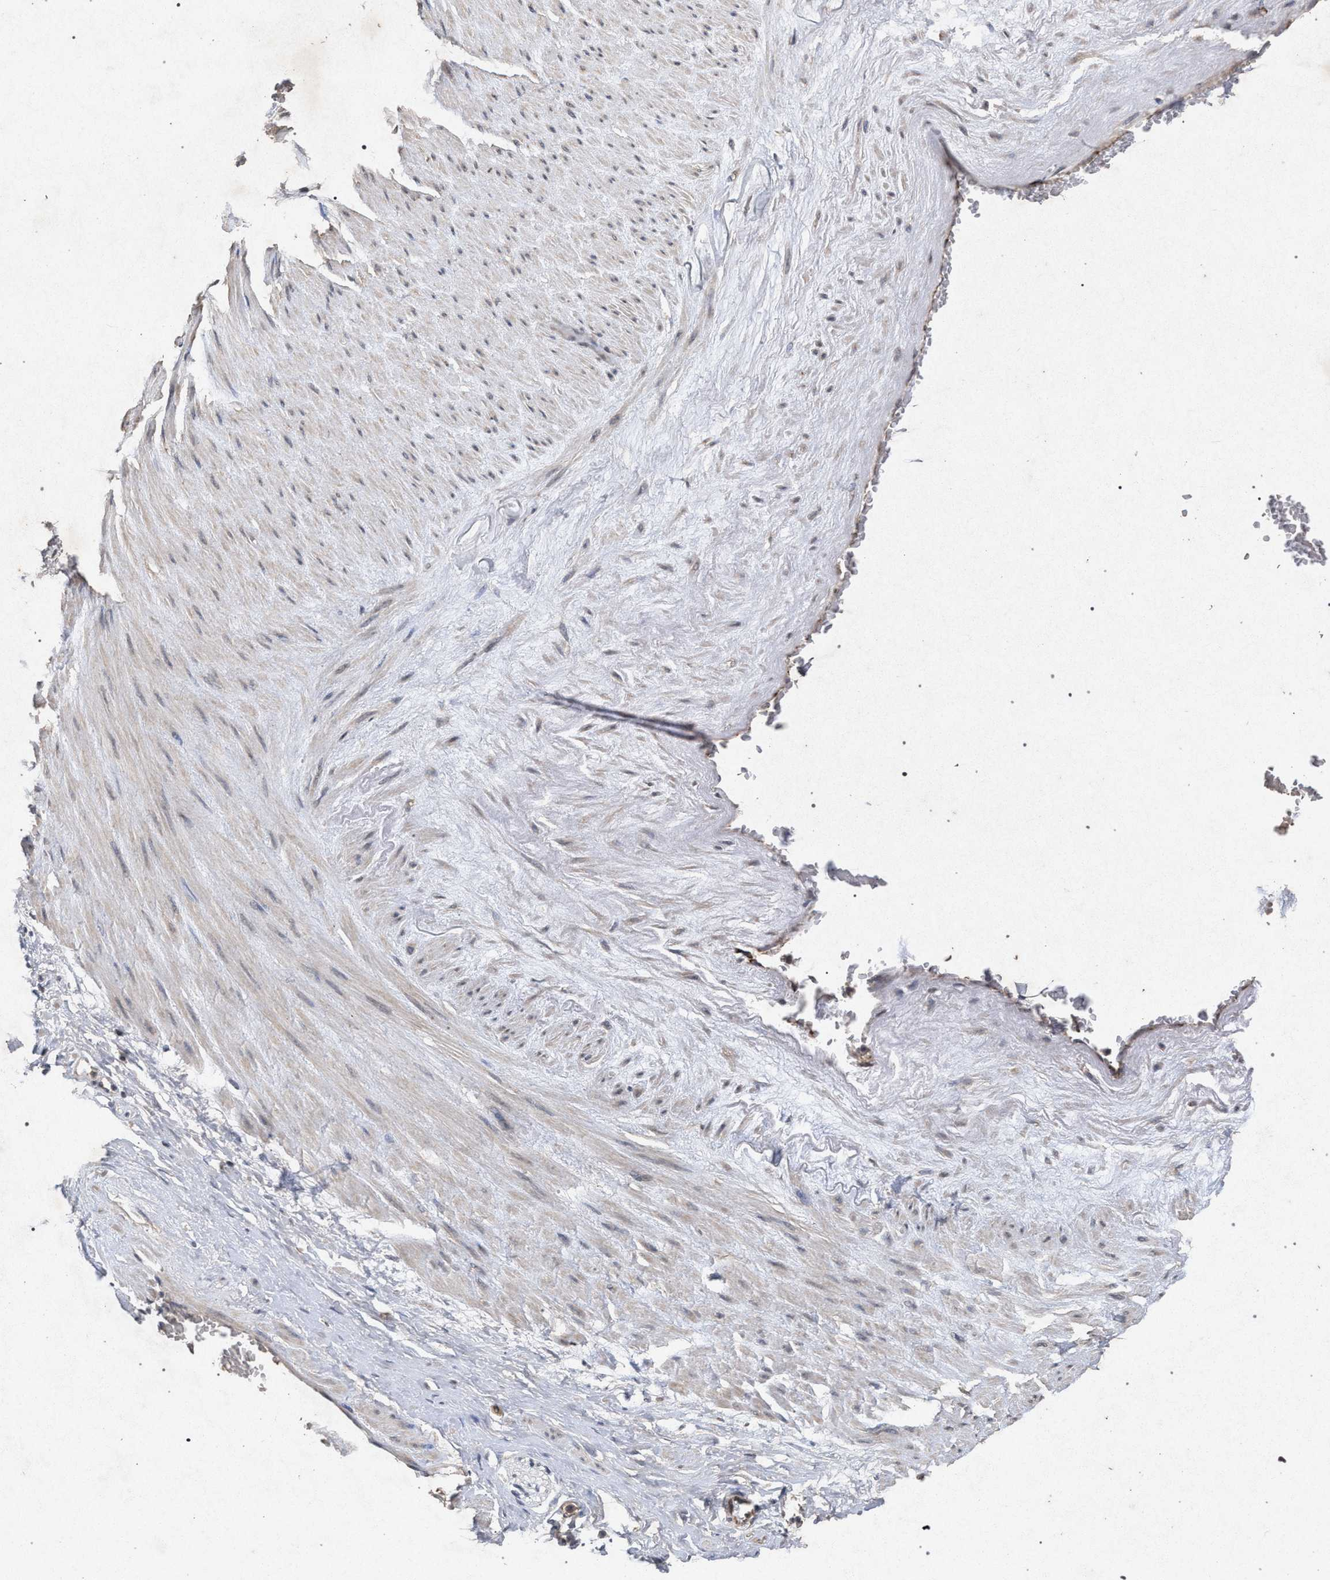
{"staining": {"intensity": "weak", "quantity": ">75%", "location": "cytoplasmic/membranous"}, "tissue": "adipose tissue", "cell_type": "Adipocytes", "image_type": "normal", "snomed": [{"axis": "morphology", "description": "Normal tissue, NOS"}, {"axis": "topography", "description": "Soft tissue"}, {"axis": "topography", "description": "Vascular tissue"}], "caption": "Immunohistochemical staining of unremarkable adipose tissue exhibits low levels of weak cytoplasmic/membranous positivity in approximately >75% of adipocytes.", "gene": "PKD2L1", "patient": {"sex": "female", "age": 35}}